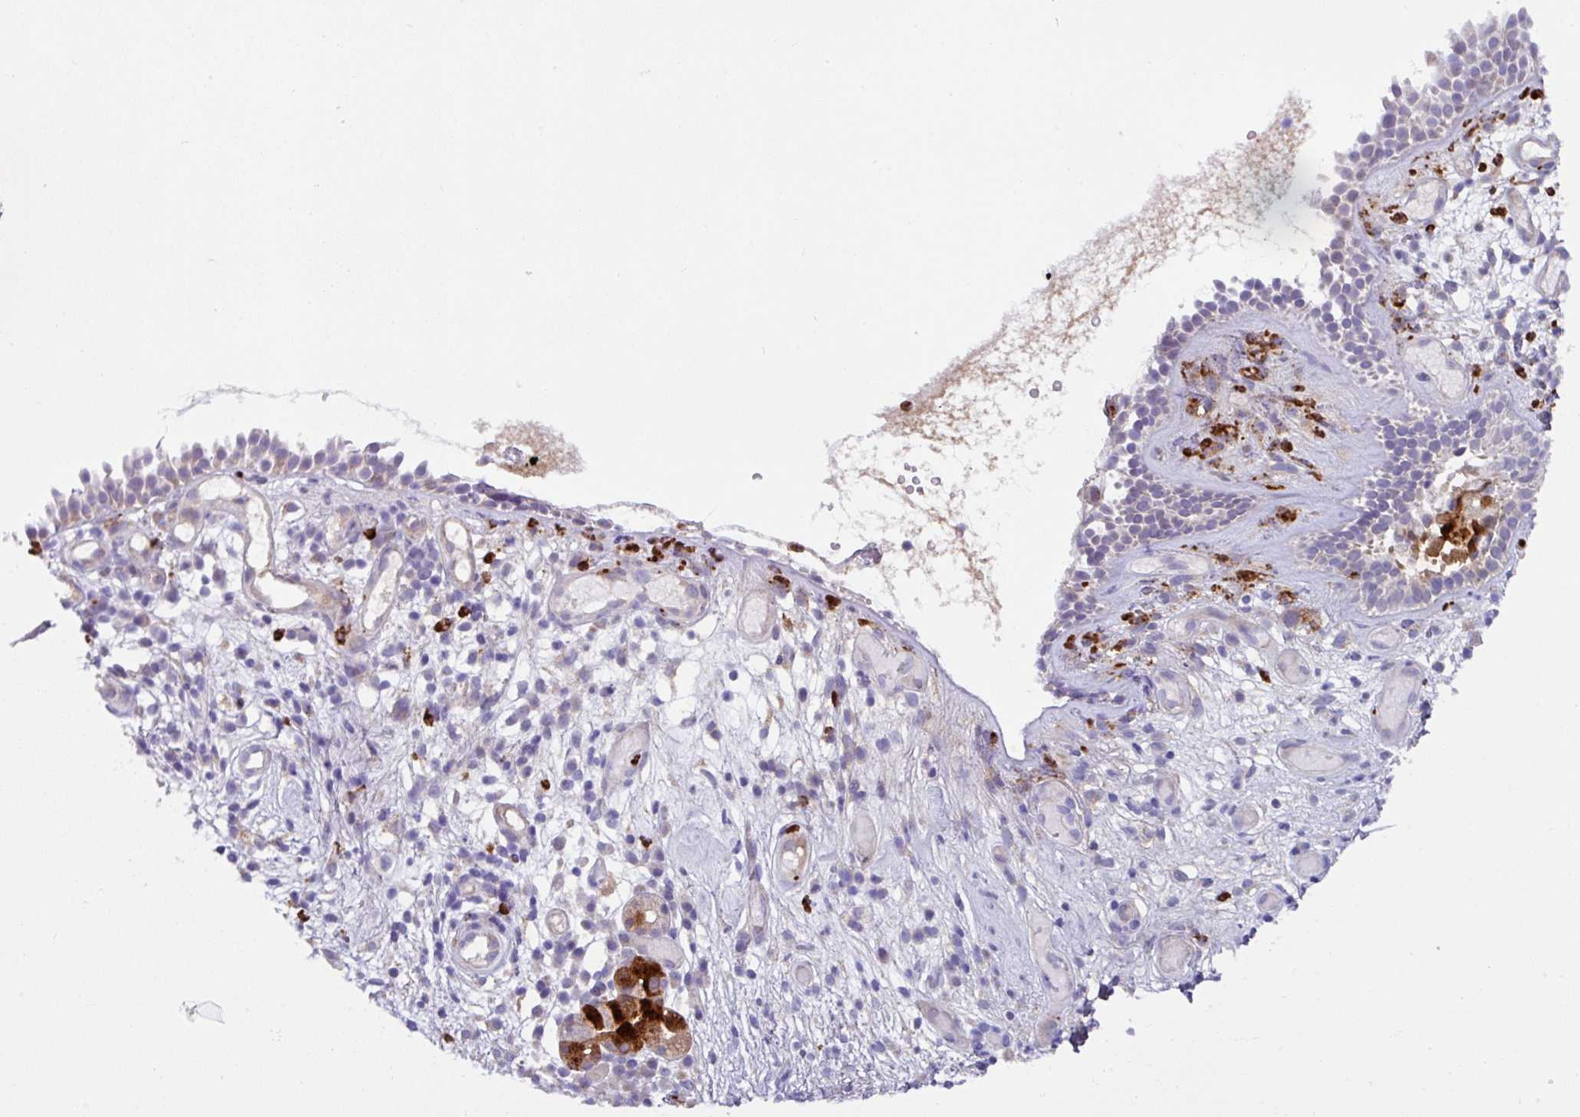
{"staining": {"intensity": "moderate", "quantity": "25%-75%", "location": "cytoplasmic/membranous"}, "tissue": "nasopharynx", "cell_type": "Respiratory epithelial cells", "image_type": "normal", "snomed": [{"axis": "morphology", "description": "Normal tissue, NOS"}, {"axis": "morphology", "description": "Inflammation, NOS"}, {"axis": "topography", "description": "Nasopharynx"}], "caption": "A high-resolution micrograph shows immunohistochemistry staining of normal nasopharynx, which demonstrates moderate cytoplasmic/membranous positivity in approximately 25%-75% of respiratory epithelial cells.", "gene": "CRISP3", "patient": {"sex": "male", "age": 54}}